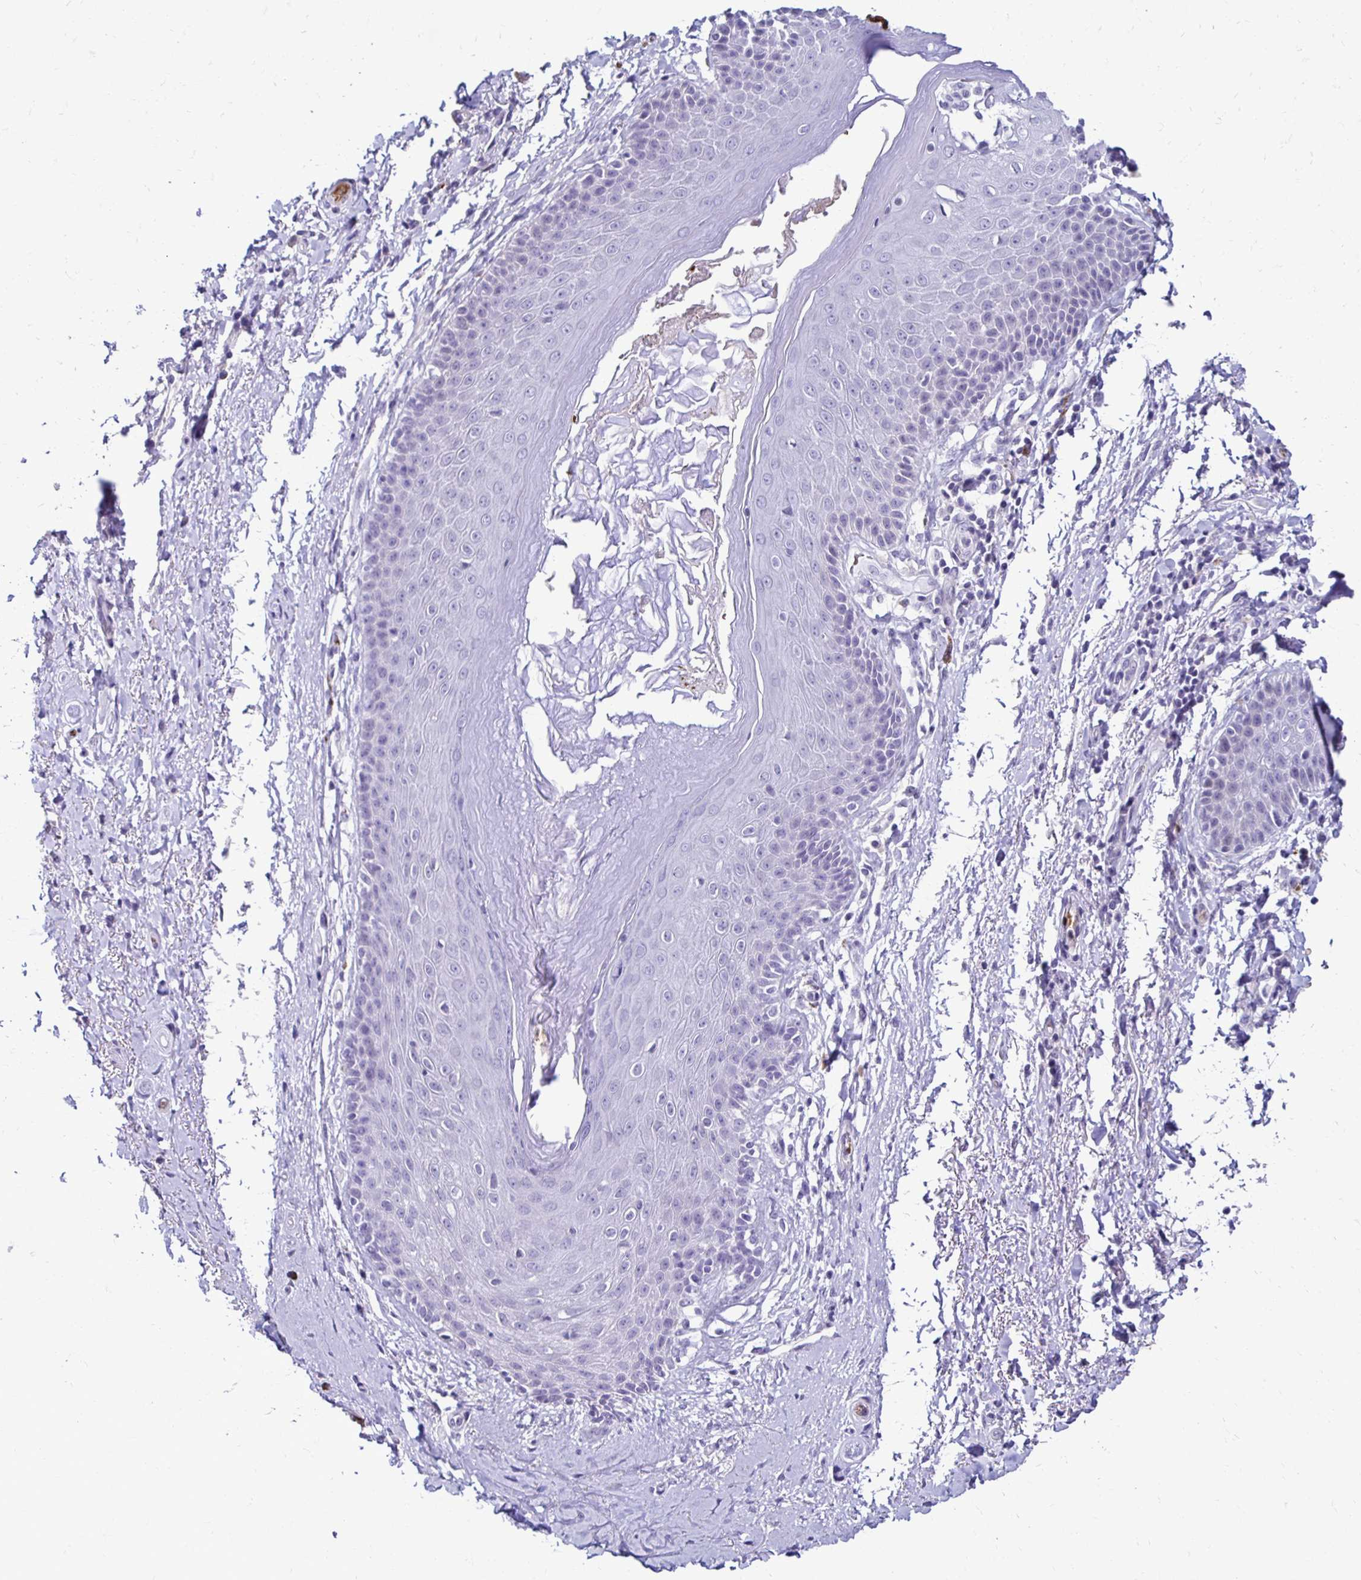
{"staining": {"intensity": "negative", "quantity": "none", "location": "none"}, "tissue": "adipose tissue", "cell_type": "Adipocytes", "image_type": "normal", "snomed": [{"axis": "morphology", "description": "Normal tissue, NOS"}, {"axis": "topography", "description": "Peripheral nerve tissue"}], "caption": "IHC histopathology image of unremarkable adipose tissue: adipose tissue stained with DAB demonstrates no significant protein expression in adipocytes.", "gene": "RHBDL3", "patient": {"sex": "male", "age": 51}}